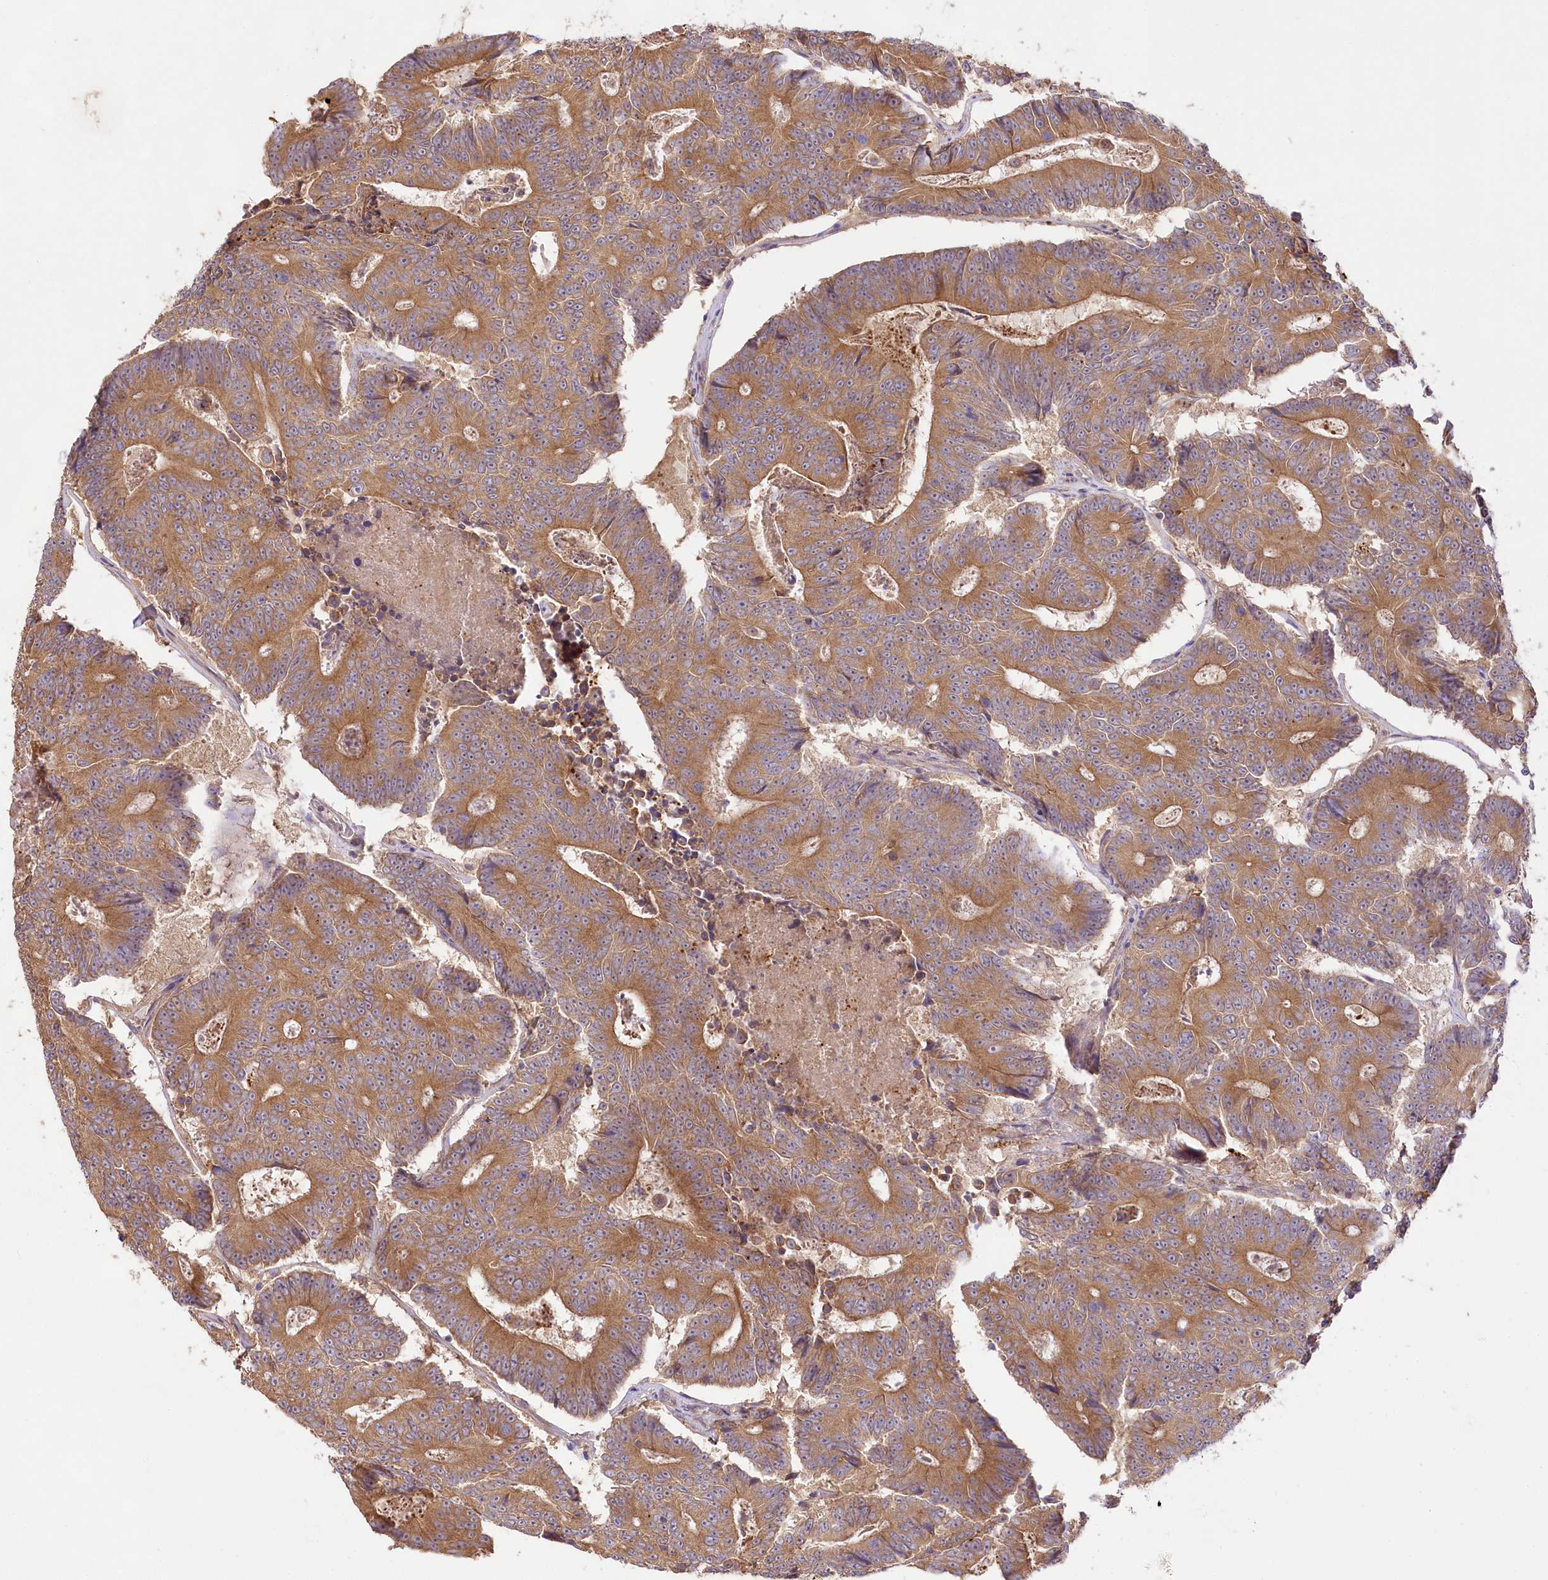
{"staining": {"intensity": "moderate", "quantity": ">75%", "location": "cytoplasmic/membranous"}, "tissue": "colorectal cancer", "cell_type": "Tumor cells", "image_type": "cancer", "snomed": [{"axis": "morphology", "description": "Adenocarcinoma, NOS"}, {"axis": "topography", "description": "Colon"}], "caption": "Colorectal adenocarcinoma stained with DAB (3,3'-diaminobenzidine) immunohistochemistry (IHC) displays medium levels of moderate cytoplasmic/membranous positivity in about >75% of tumor cells. (DAB IHC with brightfield microscopy, high magnification).", "gene": "PYROXD1", "patient": {"sex": "male", "age": 83}}